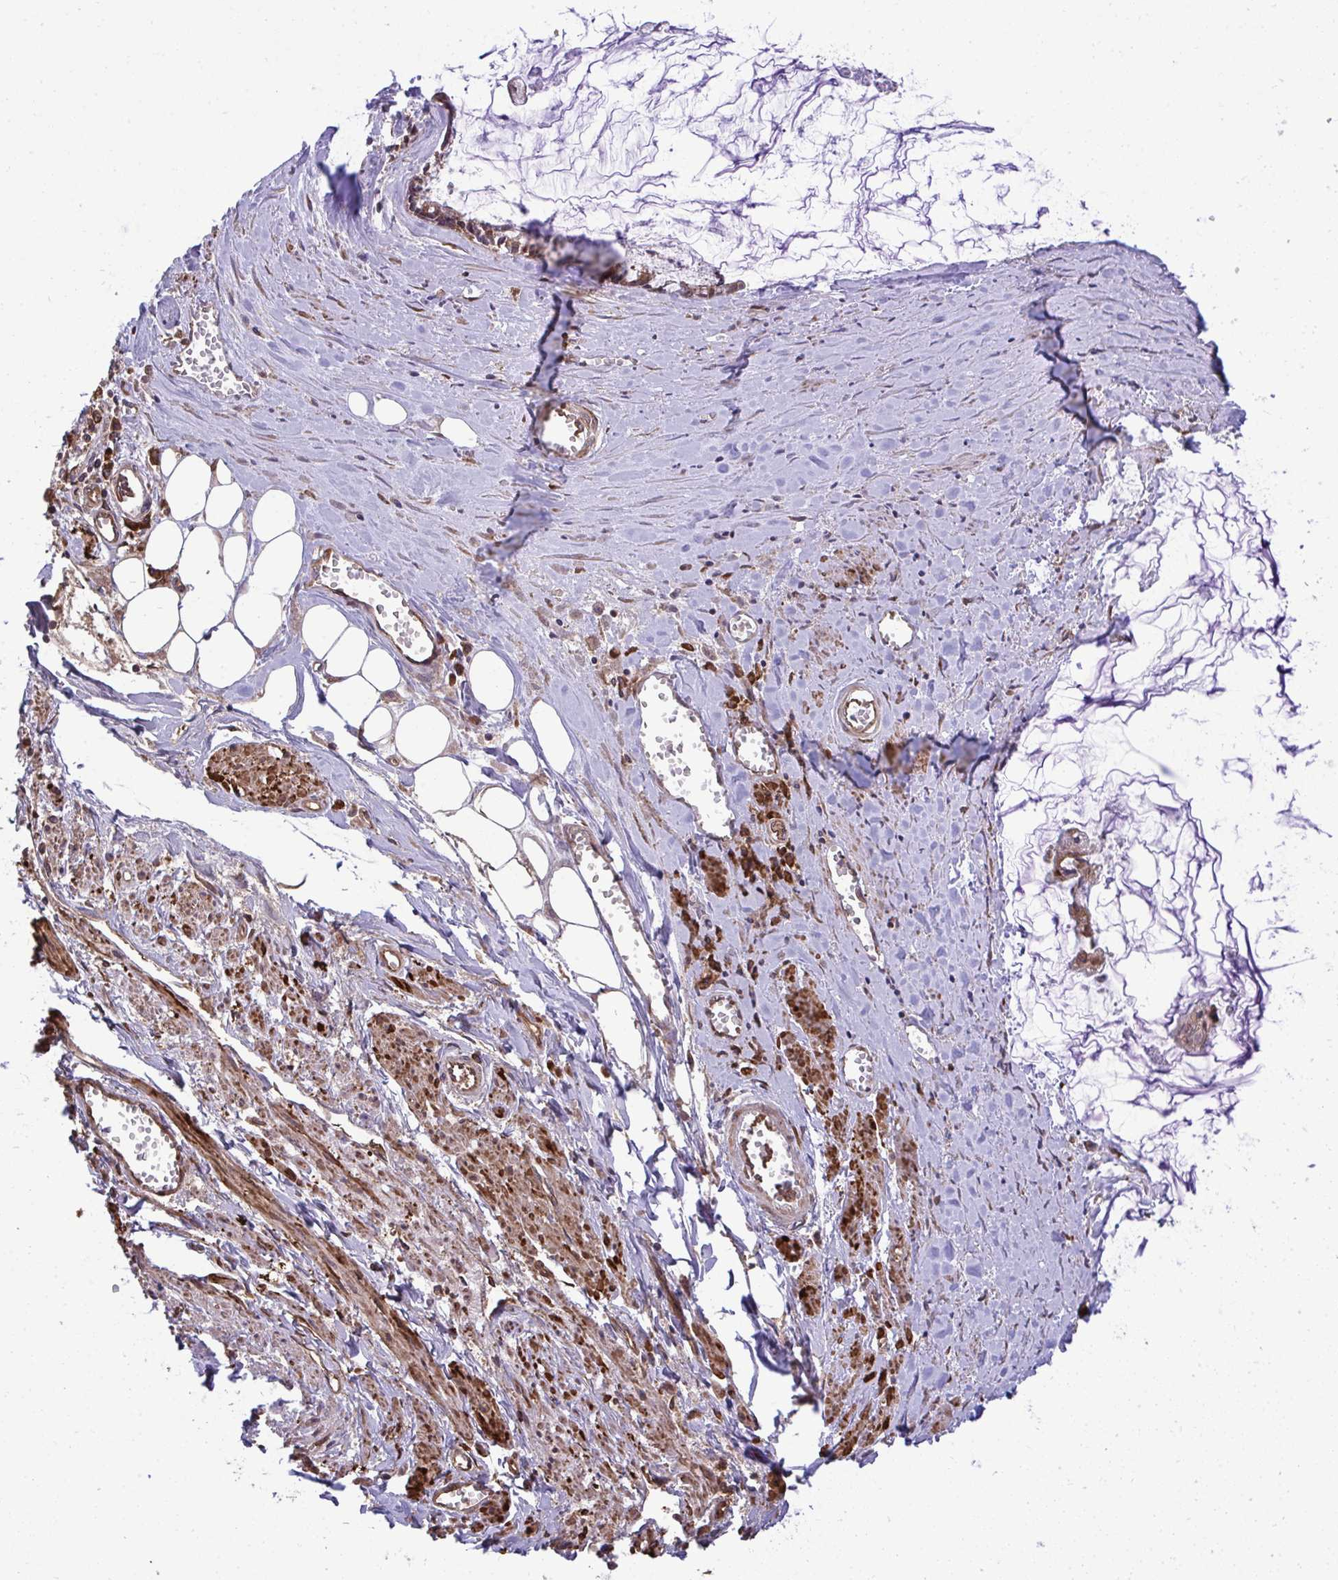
{"staining": {"intensity": "moderate", "quantity": ">75%", "location": "cytoplasmic/membranous"}, "tissue": "ovarian cancer", "cell_type": "Tumor cells", "image_type": "cancer", "snomed": [{"axis": "morphology", "description": "Cystadenocarcinoma, mucinous, NOS"}, {"axis": "topography", "description": "Ovary"}], "caption": "This is an image of IHC staining of ovarian cancer (mucinous cystadenocarcinoma), which shows moderate expression in the cytoplasmic/membranous of tumor cells.", "gene": "RPS15", "patient": {"sex": "female", "age": 90}}